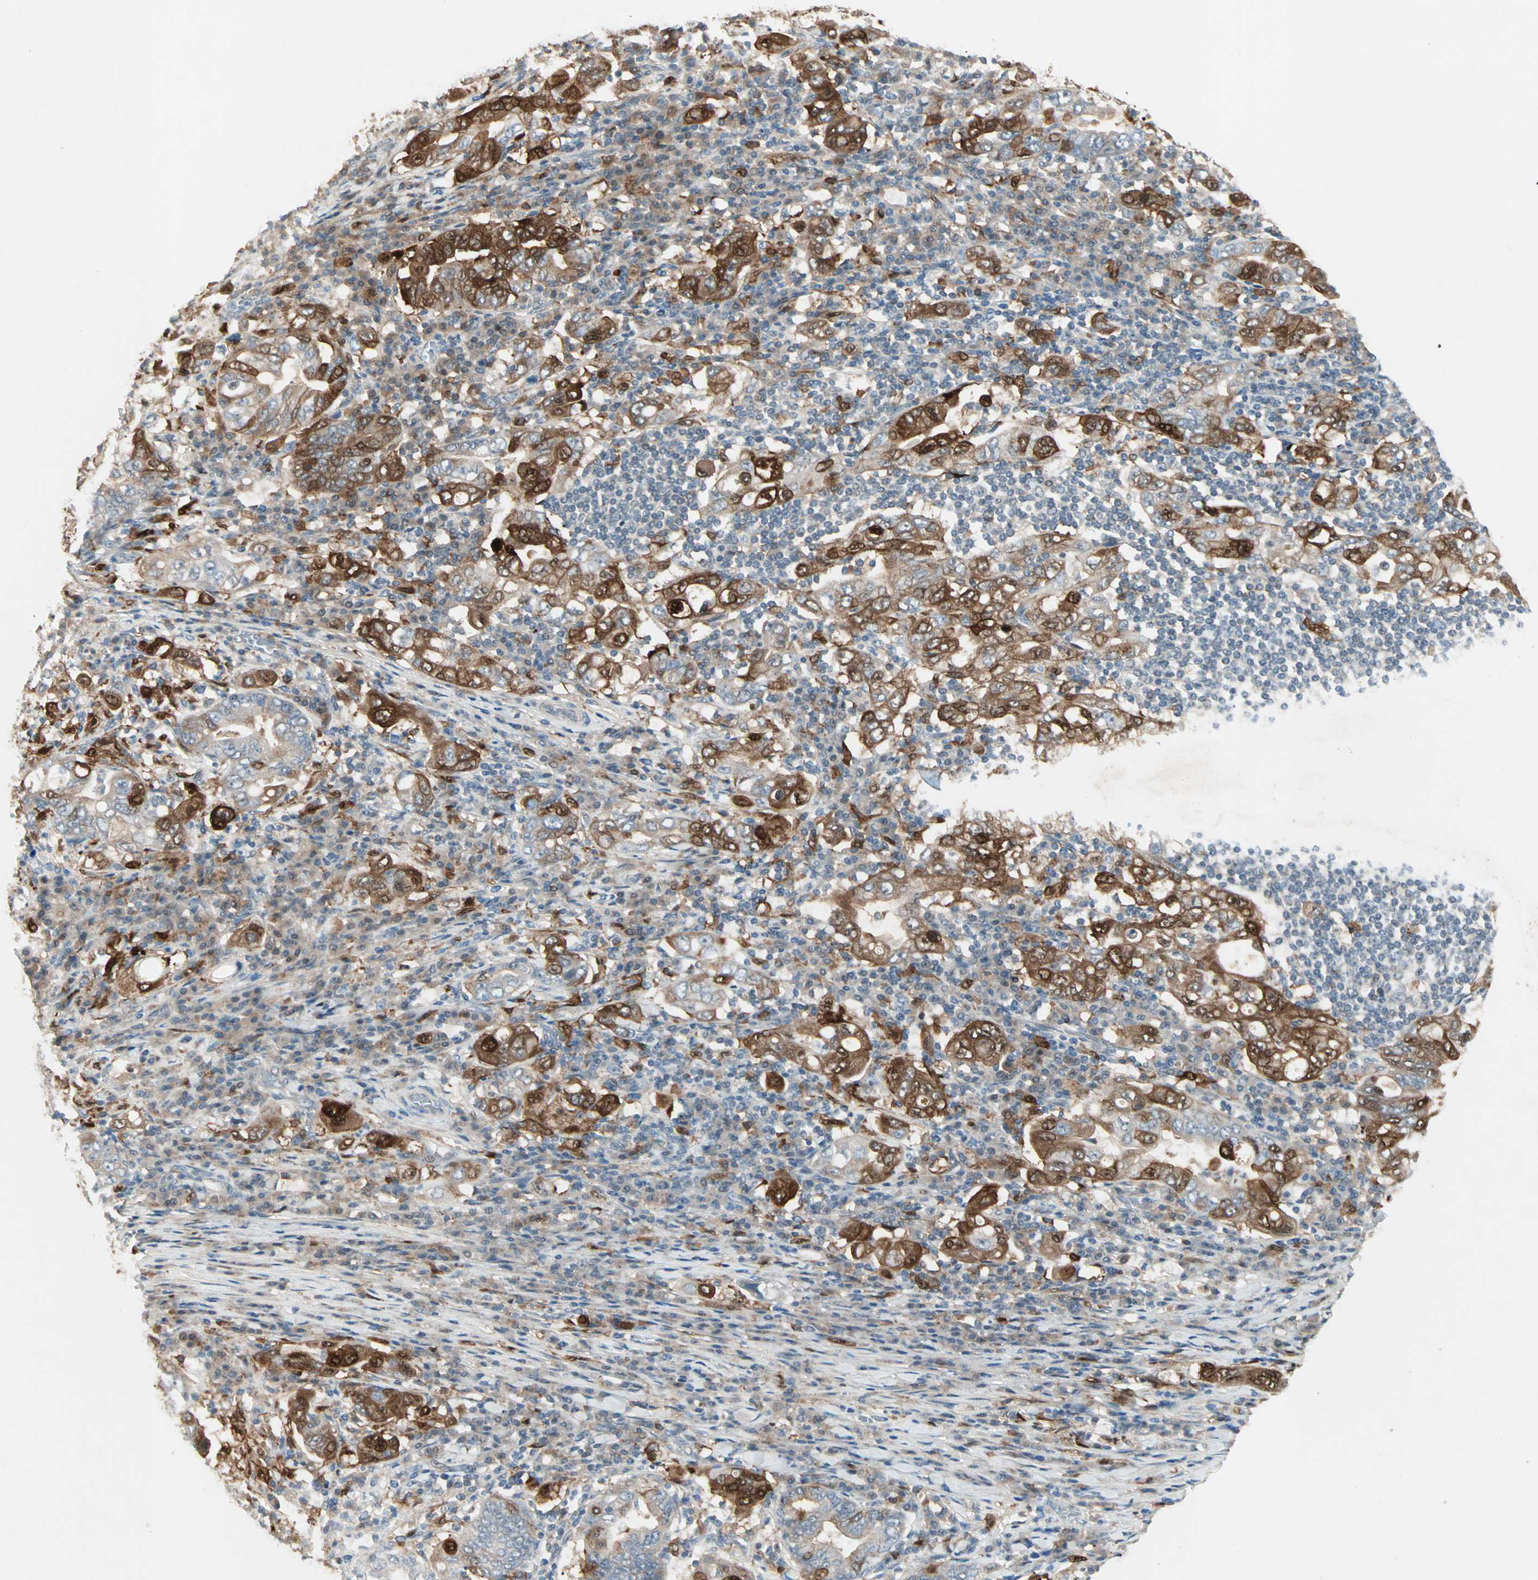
{"staining": {"intensity": "strong", "quantity": ">75%", "location": "cytoplasmic/membranous,nuclear"}, "tissue": "stomach cancer", "cell_type": "Tumor cells", "image_type": "cancer", "snomed": [{"axis": "morphology", "description": "Normal tissue, NOS"}, {"axis": "morphology", "description": "Adenocarcinoma, NOS"}, {"axis": "topography", "description": "Esophagus"}, {"axis": "topography", "description": "Stomach, upper"}, {"axis": "topography", "description": "Peripheral nerve tissue"}], "caption": "Adenocarcinoma (stomach) tissue exhibits strong cytoplasmic/membranous and nuclear expression in approximately >75% of tumor cells", "gene": "RTL6", "patient": {"sex": "male", "age": 62}}